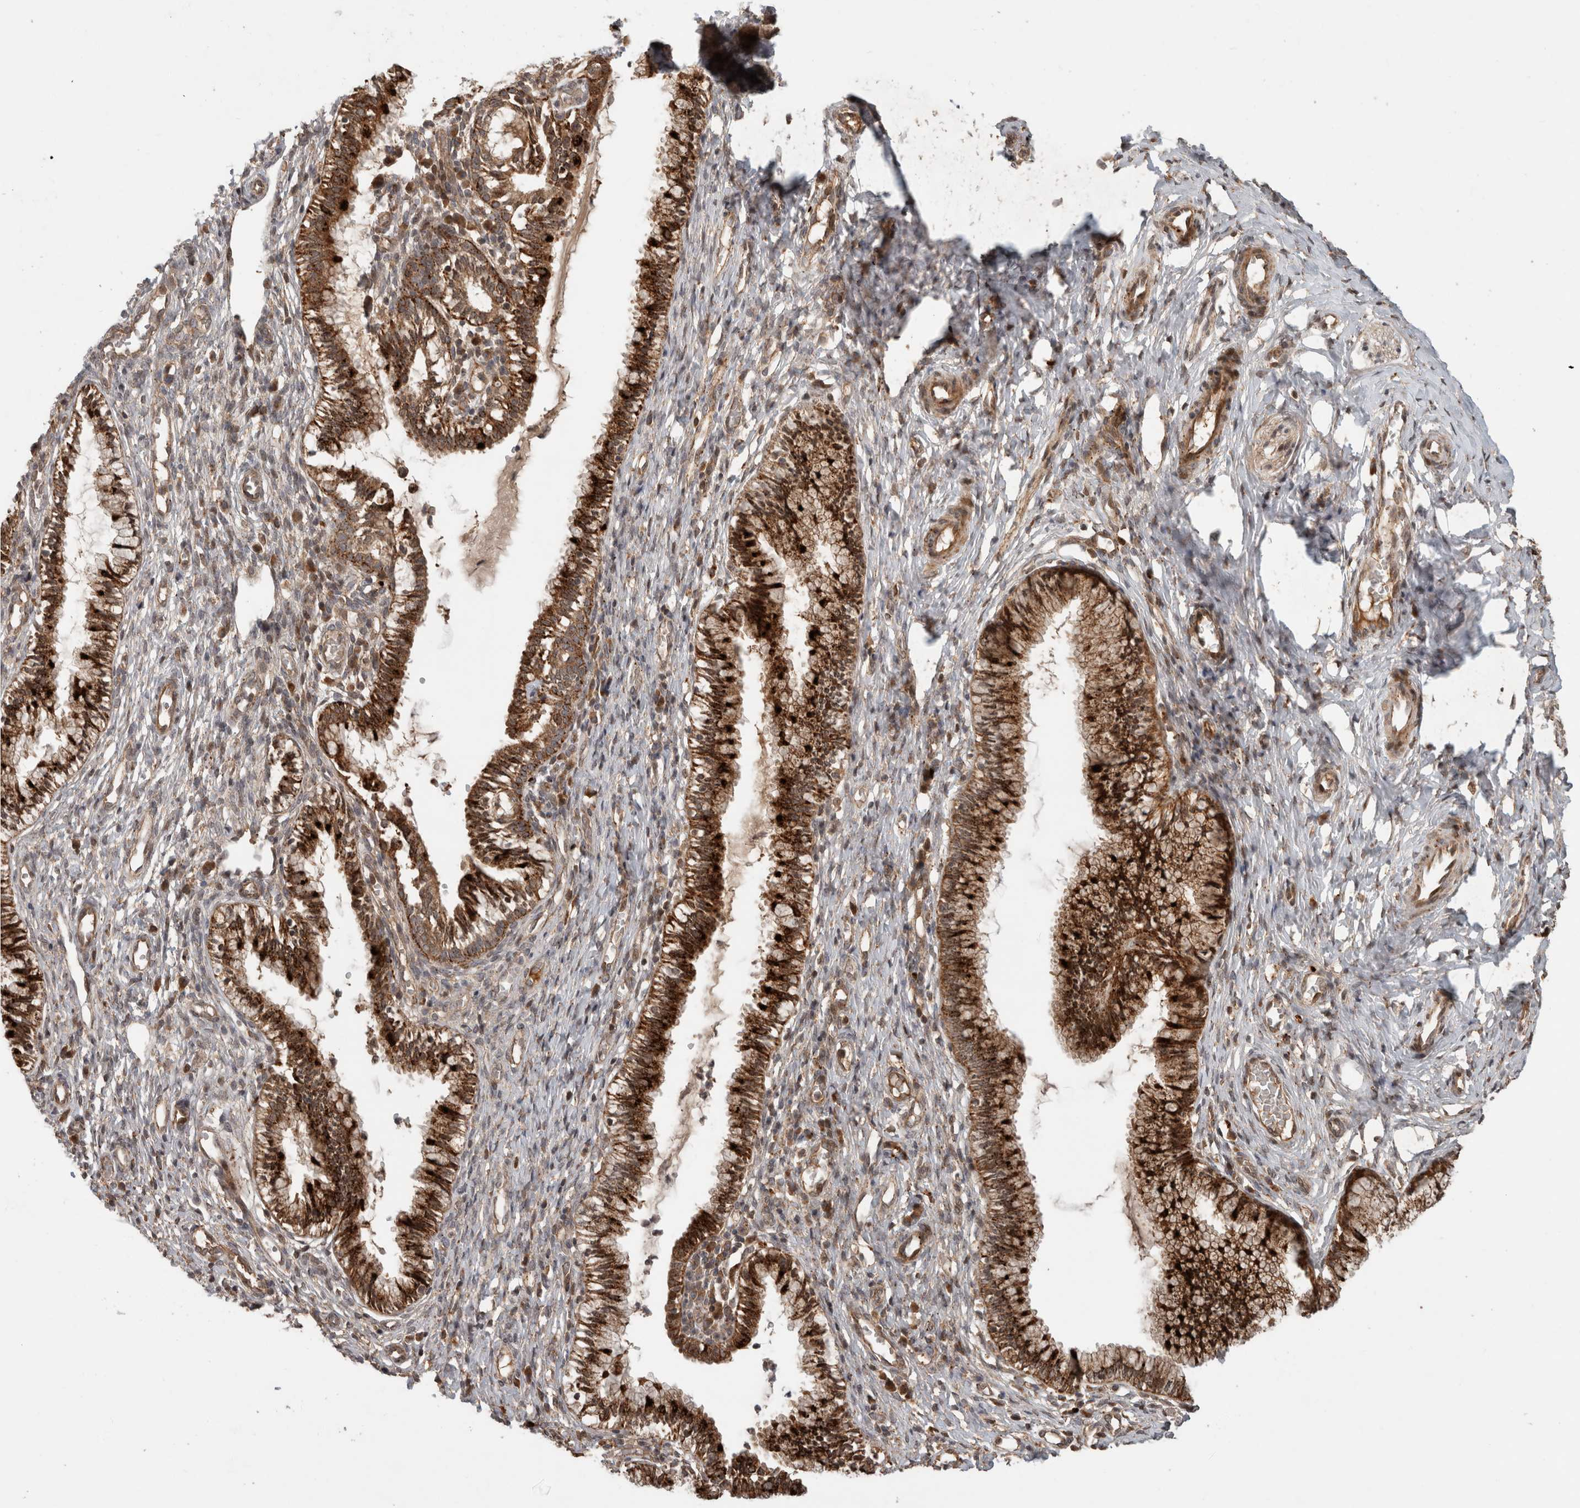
{"staining": {"intensity": "strong", "quantity": ">75%", "location": "cytoplasmic/membranous"}, "tissue": "cervix", "cell_type": "Glandular cells", "image_type": "normal", "snomed": [{"axis": "morphology", "description": "Normal tissue, NOS"}, {"axis": "topography", "description": "Cervix"}], "caption": "Immunohistochemical staining of benign cervix exhibits high levels of strong cytoplasmic/membranous staining in about >75% of glandular cells.", "gene": "PITPNC1", "patient": {"sex": "female", "age": 27}}